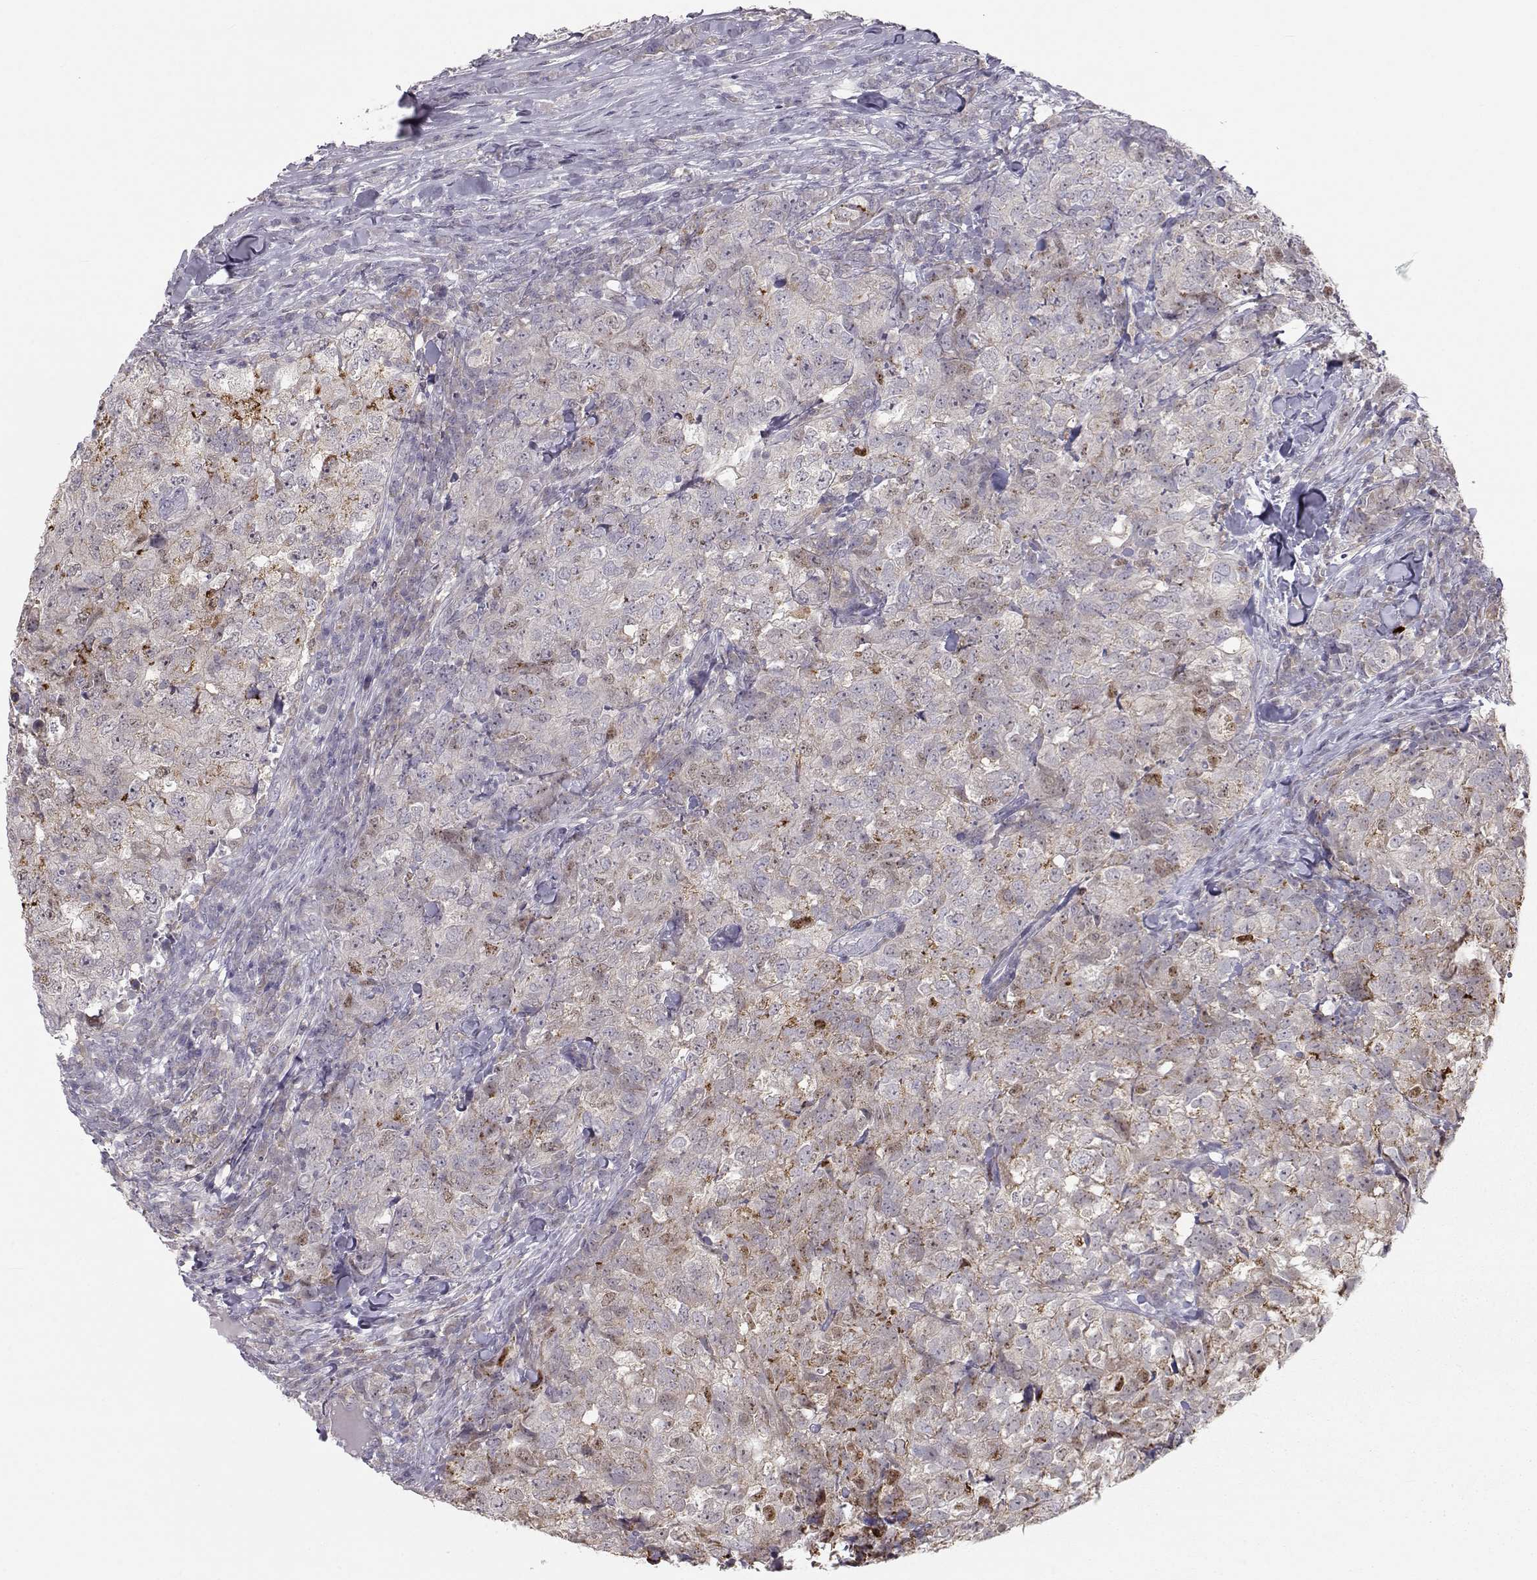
{"staining": {"intensity": "weak", "quantity": "<25%", "location": "cytoplasmic/membranous"}, "tissue": "breast cancer", "cell_type": "Tumor cells", "image_type": "cancer", "snomed": [{"axis": "morphology", "description": "Duct carcinoma"}, {"axis": "topography", "description": "Breast"}], "caption": "This is an IHC image of human breast infiltrating ductal carcinoma. There is no staining in tumor cells.", "gene": "NPVF", "patient": {"sex": "female", "age": 30}}